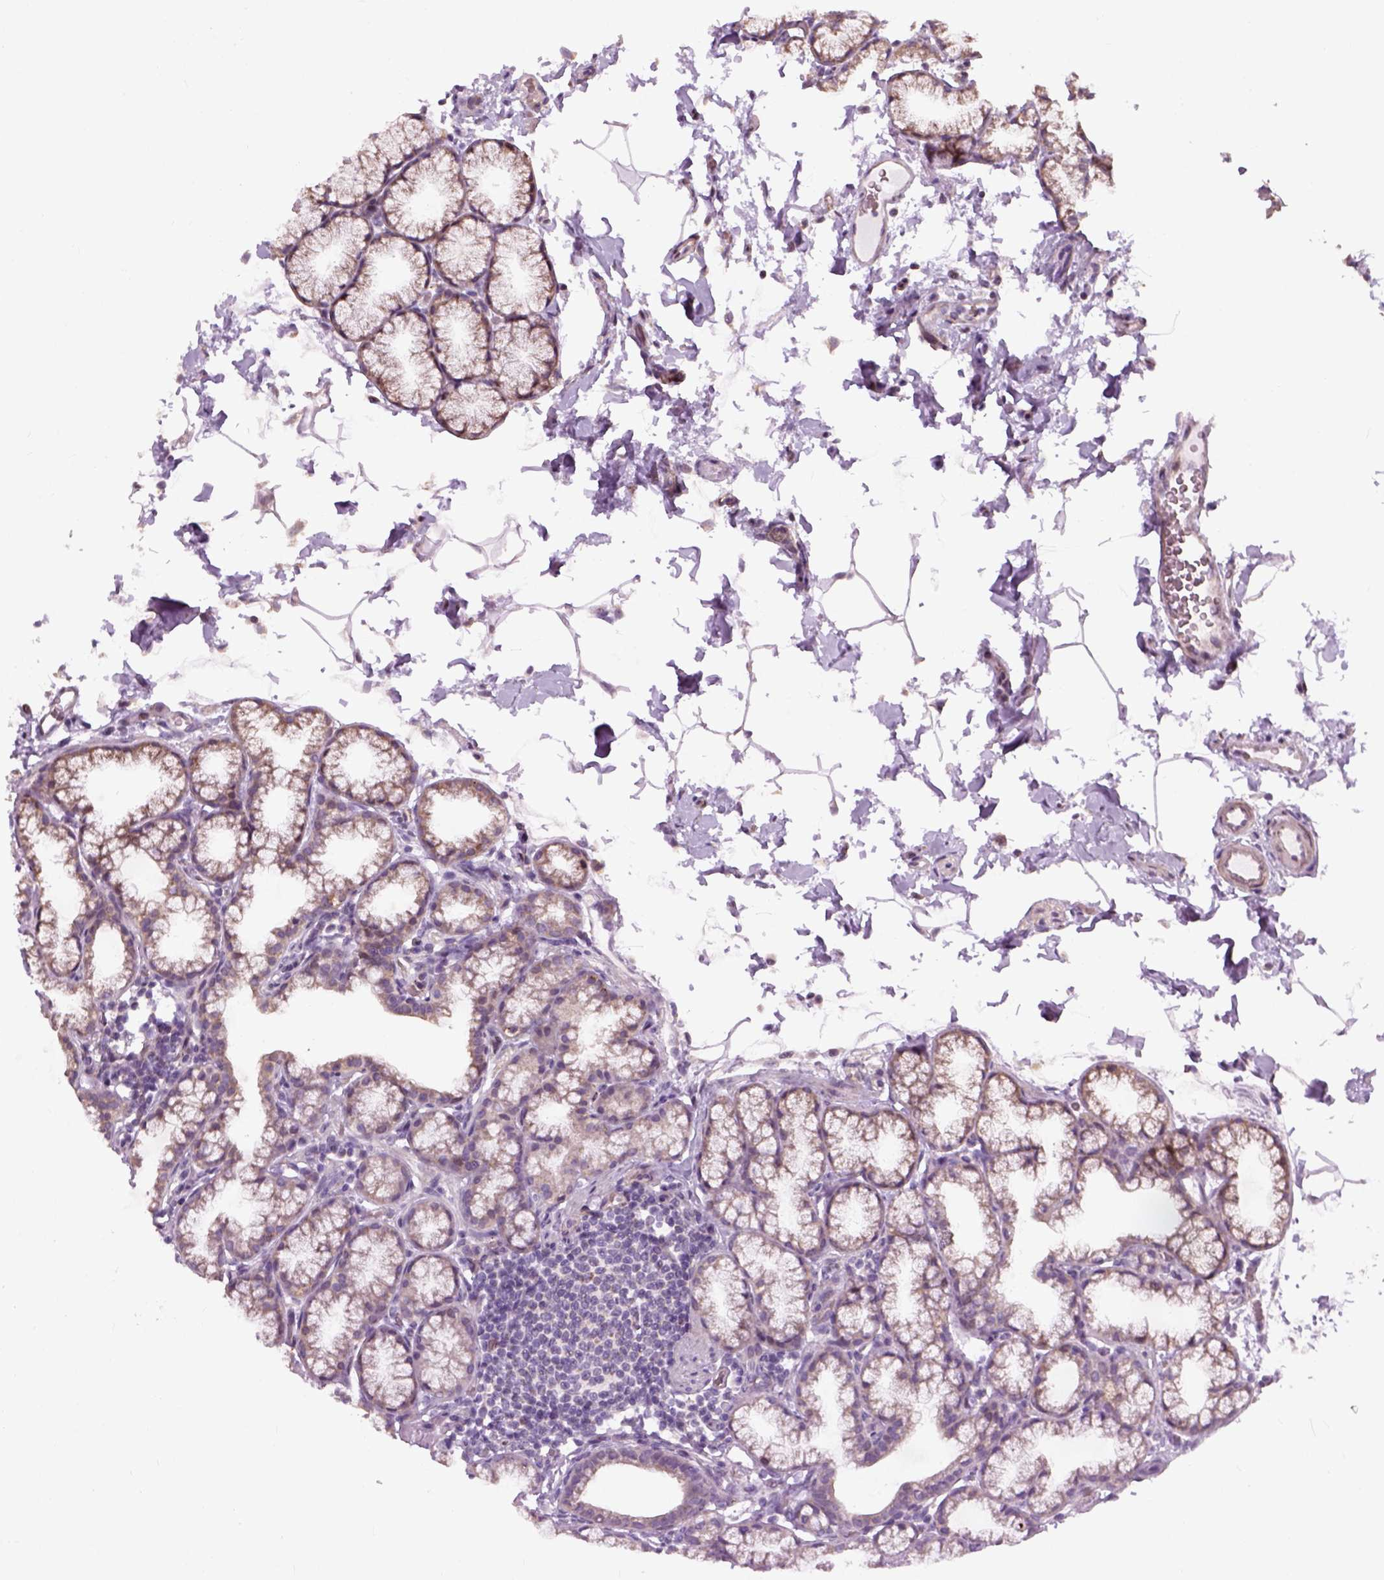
{"staining": {"intensity": "weak", "quantity": "25%-75%", "location": "cytoplasmic/membranous"}, "tissue": "duodenum", "cell_type": "Glandular cells", "image_type": "normal", "snomed": [{"axis": "morphology", "description": "Normal tissue, NOS"}, {"axis": "topography", "description": "Pancreas"}, {"axis": "topography", "description": "Duodenum"}], "caption": "Protein staining by immunohistochemistry exhibits weak cytoplasmic/membranous expression in about 25%-75% of glandular cells in unremarkable duodenum.", "gene": "XK", "patient": {"sex": "male", "age": 59}}